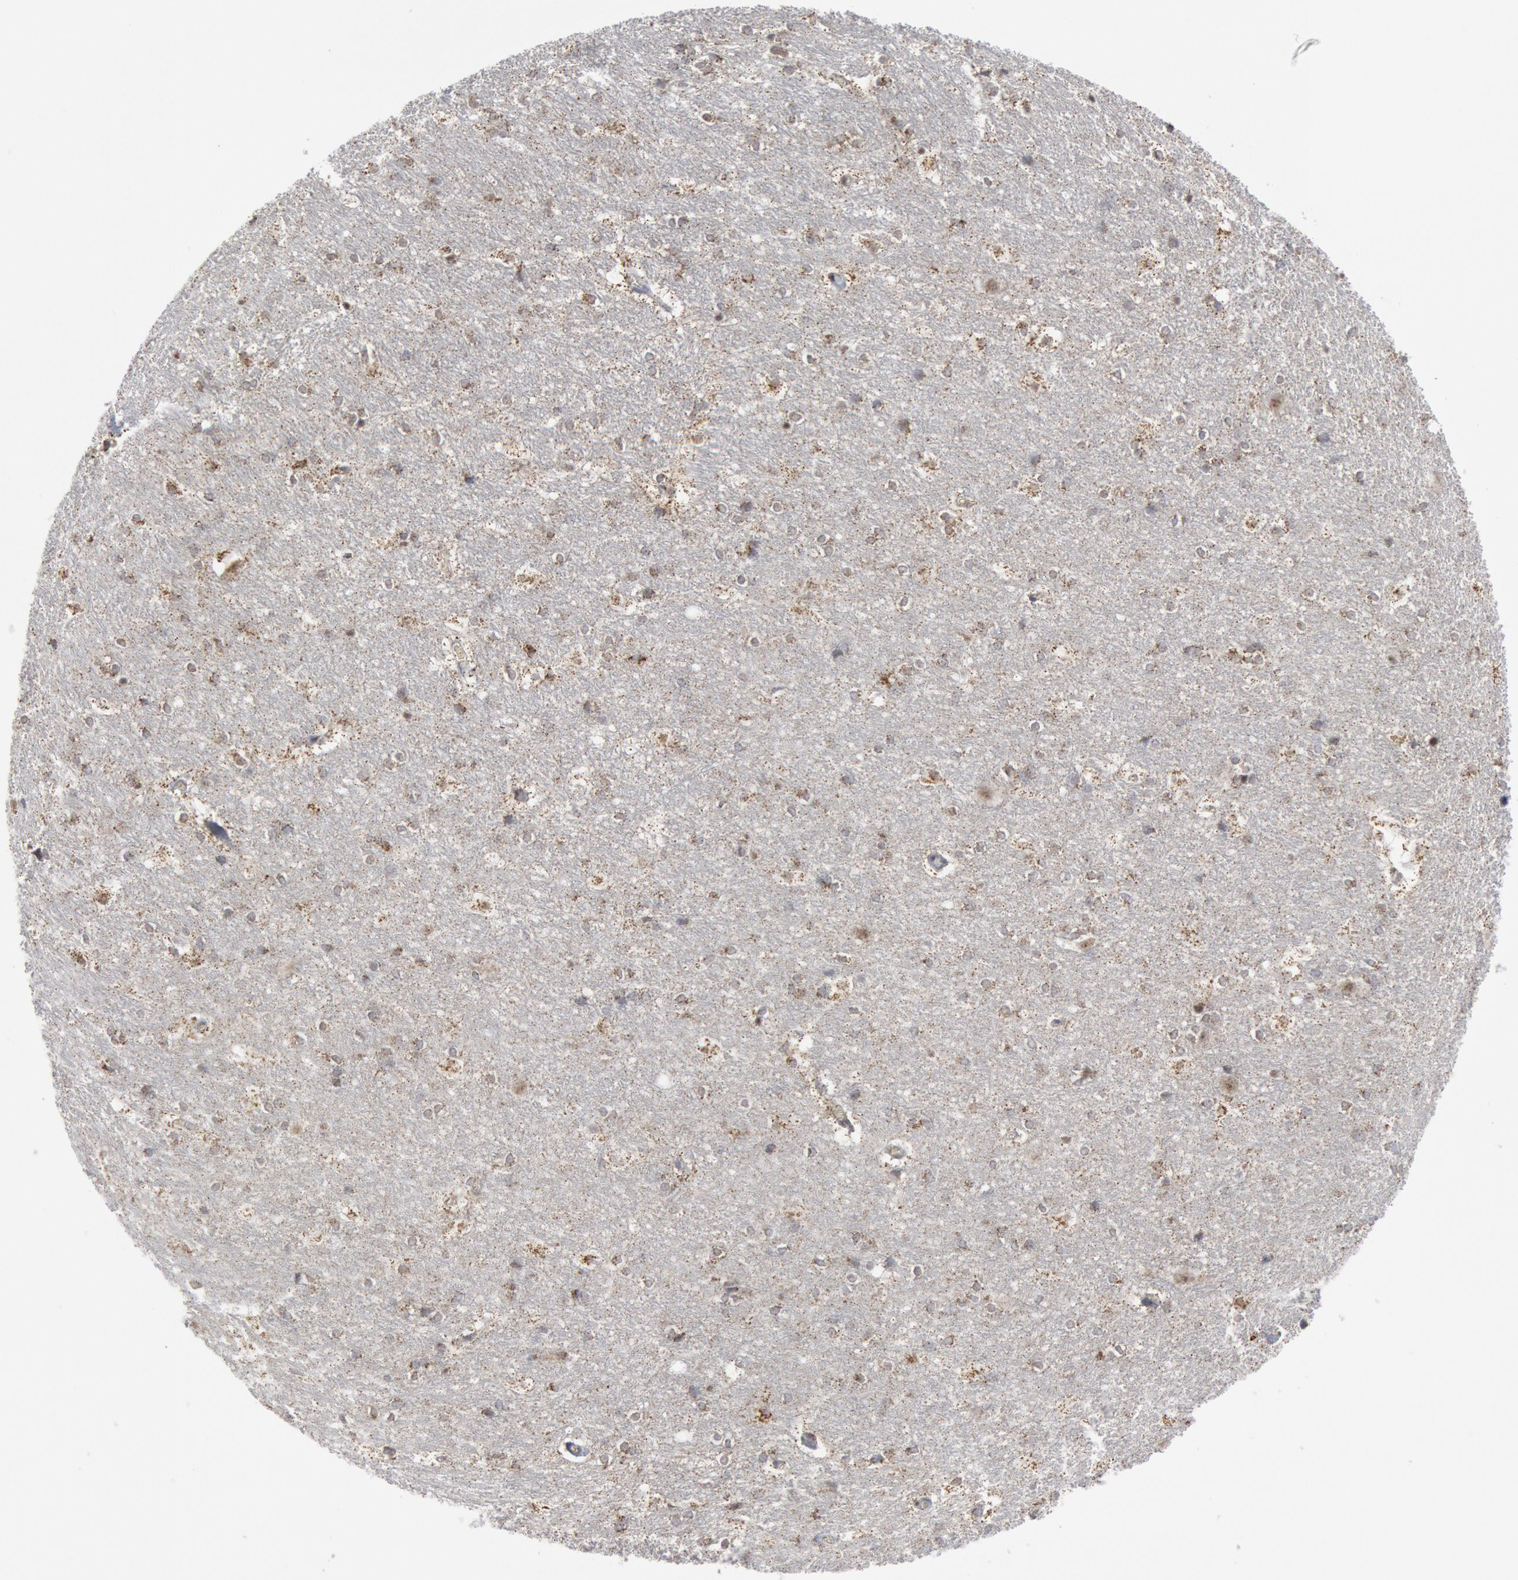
{"staining": {"intensity": "weak", "quantity": "<25%", "location": "cytoplasmic/membranous"}, "tissue": "hippocampus", "cell_type": "Glial cells", "image_type": "normal", "snomed": [{"axis": "morphology", "description": "Normal tissue, NOS"}, {"axis": "topography", "description": "Hippocampus"}], "caption": "Immunohistochemistry image of benign hippocampus: hippocampus stained with DAB (3,3'-diaminobenzidine) demonstrates no significant protein staining in glial cells.", "gene": "CASP9", "patient": {"sex": "female", "age": 19}}